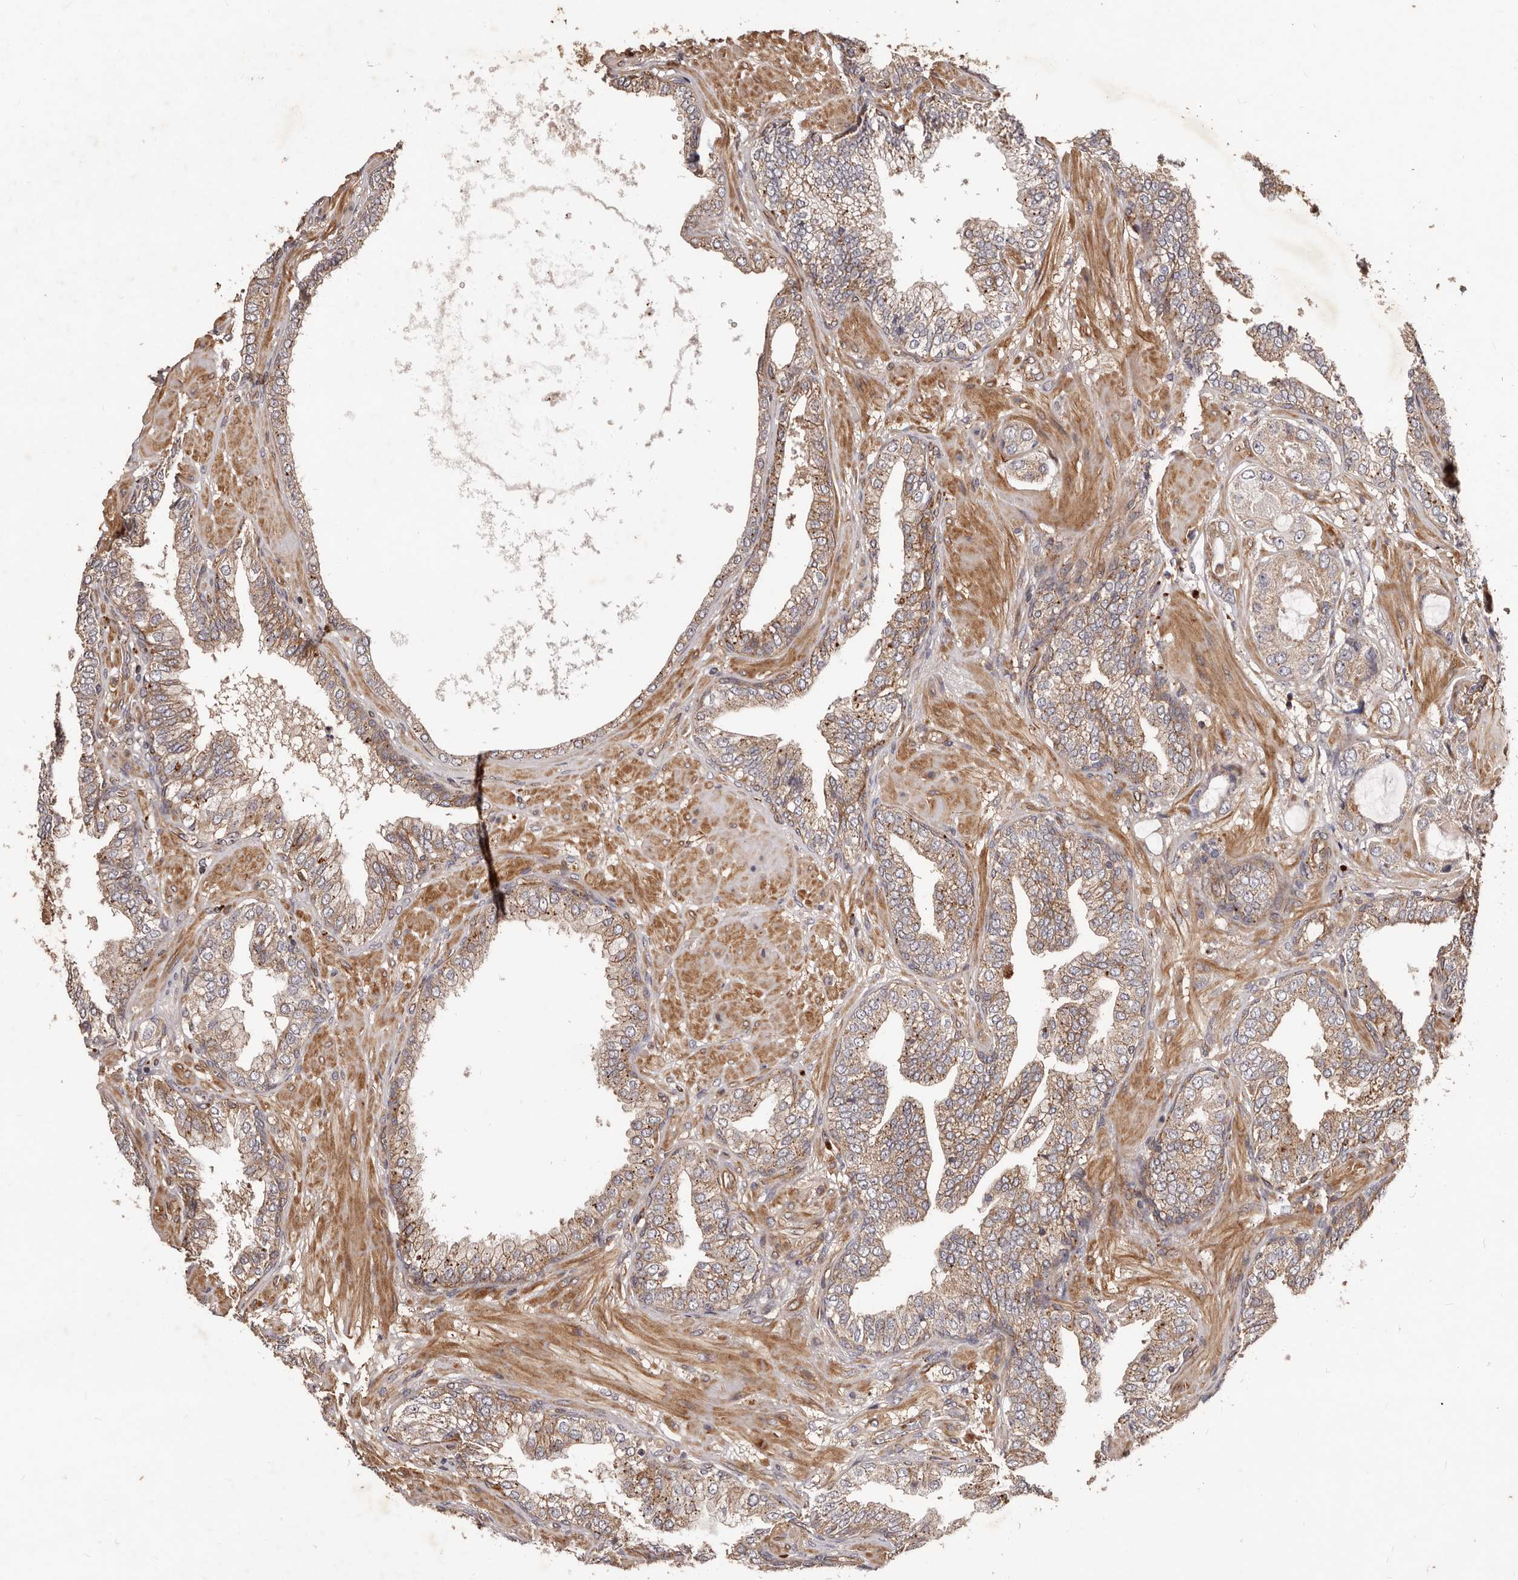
{"staining": {"intensity": "moderate", "quantity": ">75%", "location": "cytoplasmic/membranous"}, "tissue": "prostate cancer", "cell_type": "Tumor cells", "image_type": "cancer", "snomed": [{"axis": "morphology", "description": "Adenocarcinoma, High grade"}, {"axis": "topography", "description": "Prostate"}], "caption": "Prostate cancer stained for a protein (brown) shows moderate cytoplasmic/membranous positive staining in about >75% of tumor cells.", "gene": "GTPBP1", "patient": {"sex": "male", "age": 59}}